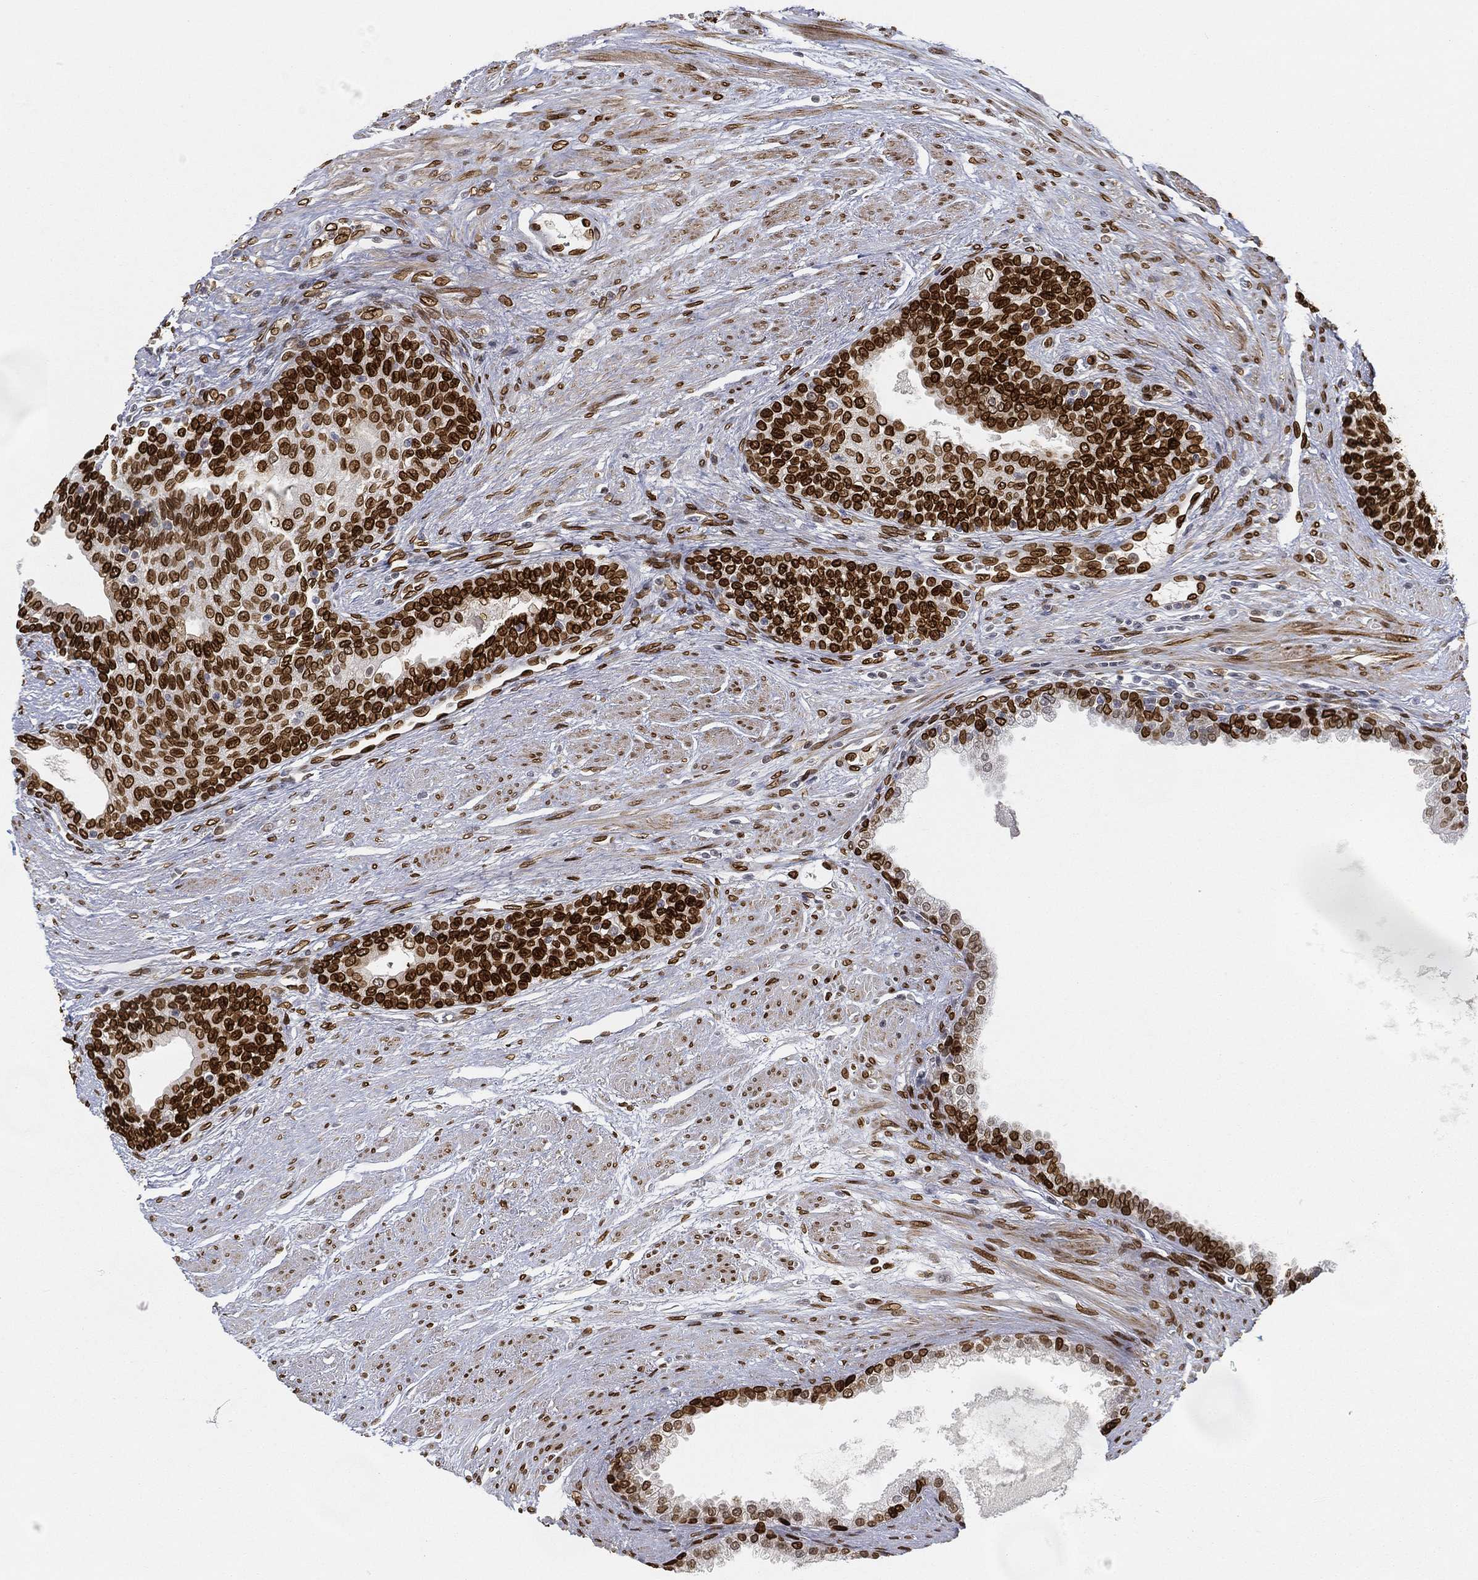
{"staining": {"intensity": "strong", "quantity": ">75%", "location": "nuclear"}, "tissue": "prostate cancer", "cell_type": "Tumor cells", "image_type": "cancer", "snomed": [{"axis": "morphology", "description": "Adenocarcinoma, NOS"}, {"axis": "topography", "description": "Prostate and seminal vesicle, NOS"}, {"axis": "topography", "description": "Prostate"}], "caption": "Immunohistochemistry histopathology image of human prostate cancer stained for a protein (brown), which demonstrates high levels of strong nuclear staining in about >75% of tumor cells.", "gene": "LMNB1", "patient": {"sex": "male", "age": 62}}